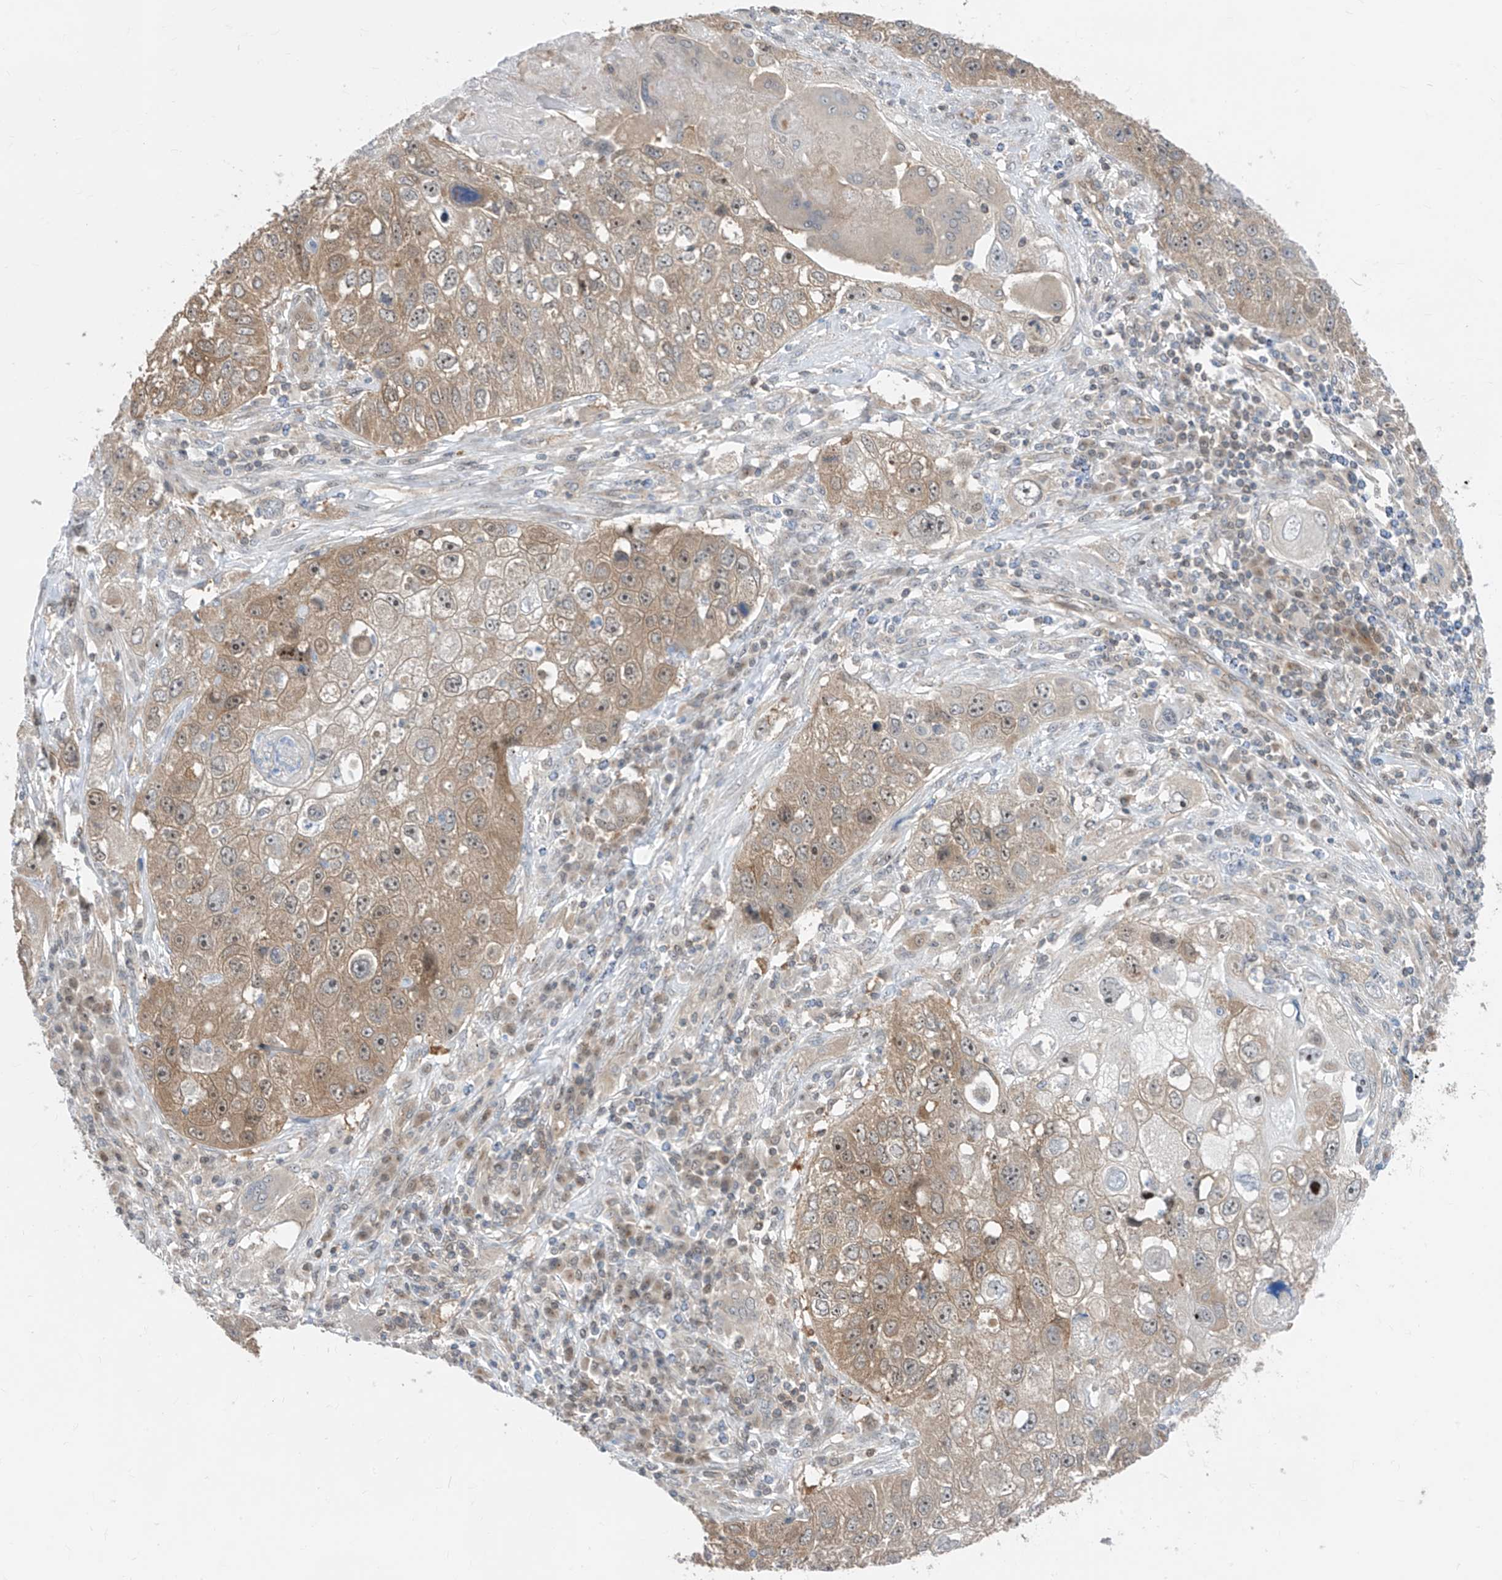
{"staining": {"intensity": "moderate", "quantity": "25%-75%", "location": "cytoplasmic/membranous"}, "tissue": "lung cancer", "cell_type": "Tumor cells", "image_type": "cancer", "snomed": [{"axis": "morphology", "description": "Squamous cell carcinoma, NOS"}, {"axis": "topography", "description": "Lung"}], "caption": "A high-resolution photomicrograph shows immunohistochemistry staining of lung cancer (squamous cell carcinoma), which displays moderate cytoplasmic/membranous positivity in approximately 25%-75% of tumor cells.", "gene": "TTC38", "patient": {"sex": "male", "age": 61}}